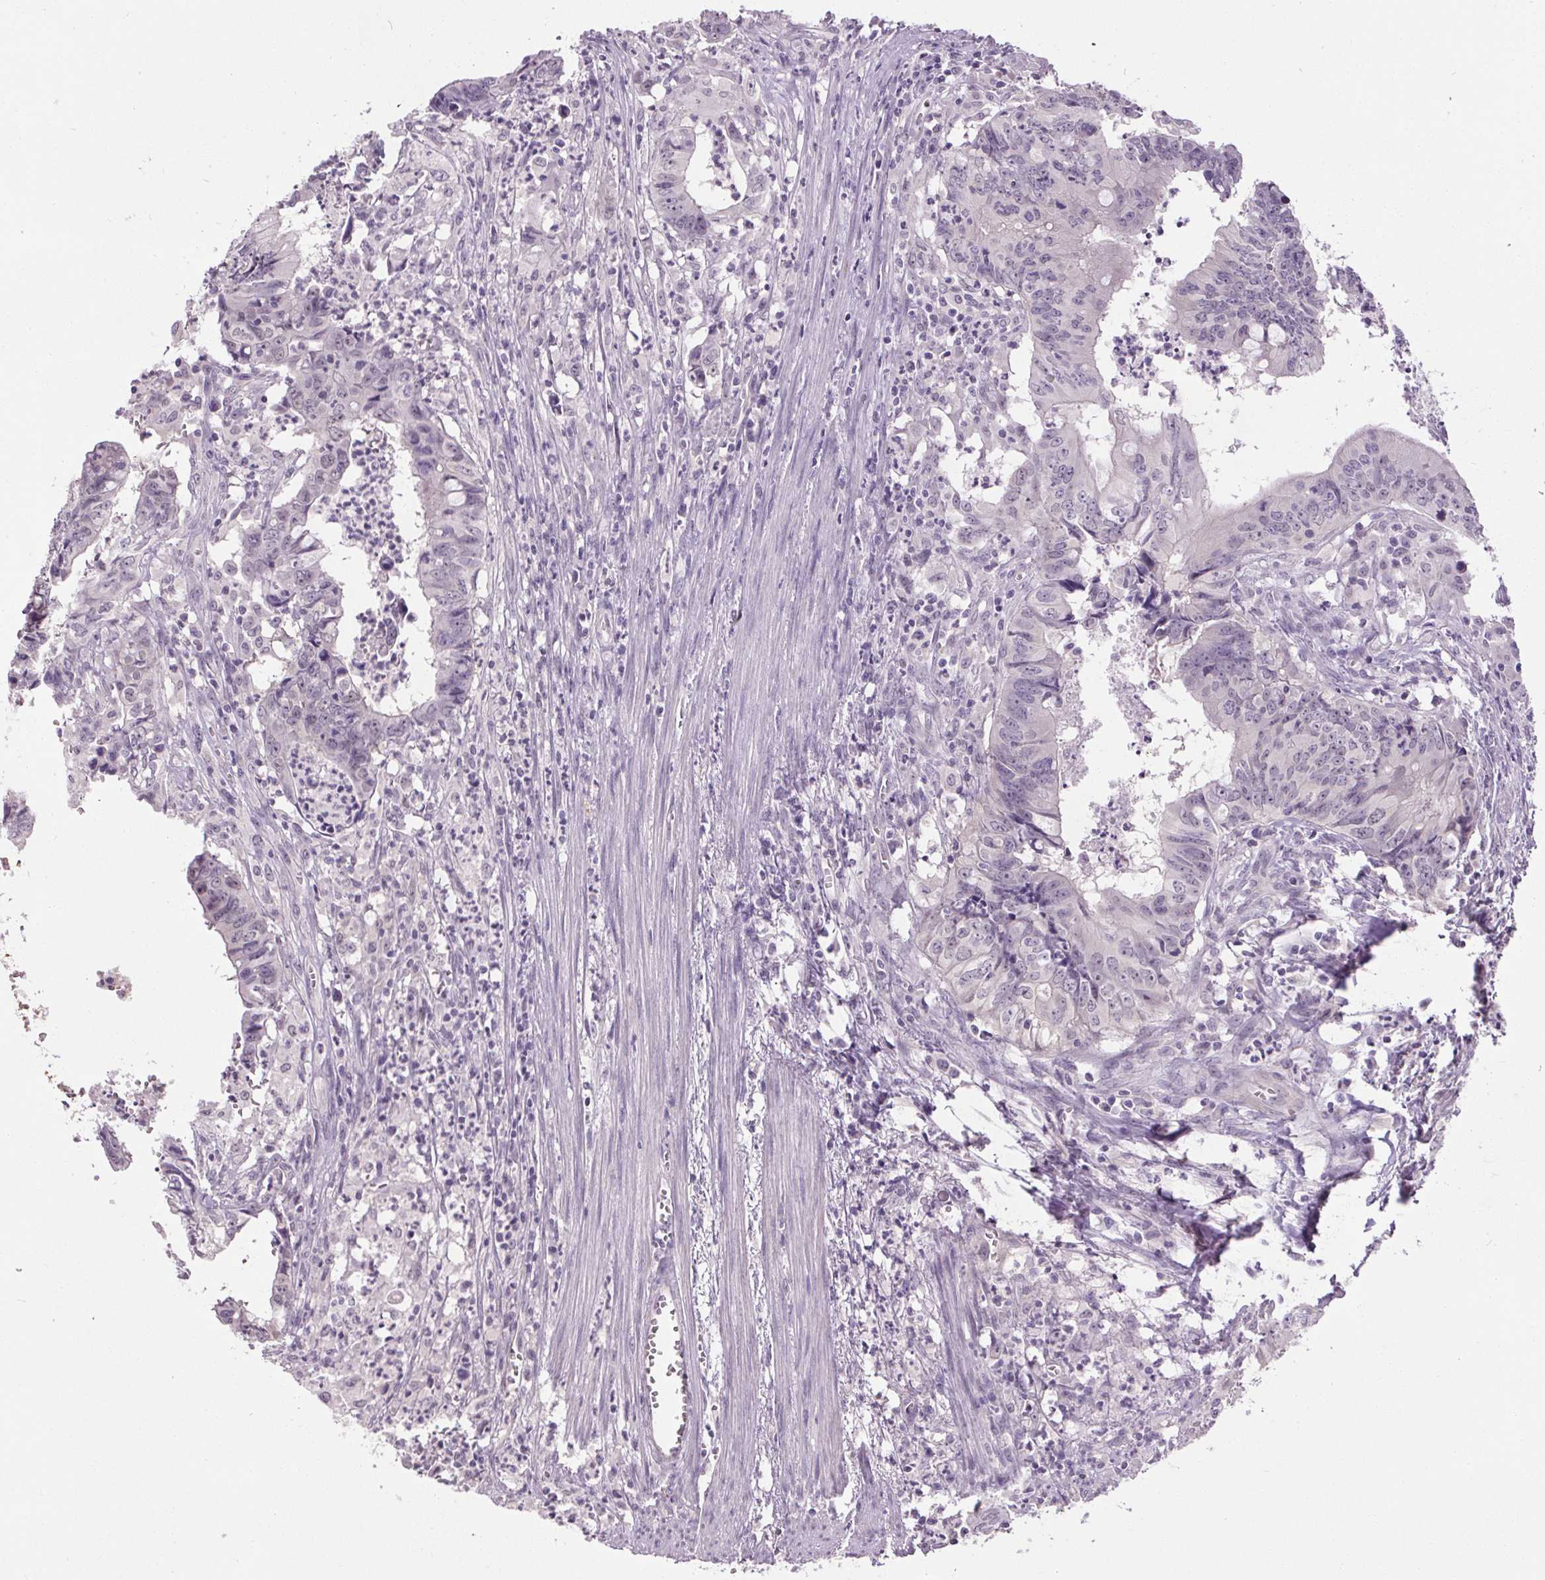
{"staining": {"intensity": "negative", "quantity": "none", "location": "none"}, "tissue": "colorectal cancer", "cell_type": "Tumor cells", "image_type": "cancer", "snomed": [{"axis": "morphology", "description": "Adenocarcinoma, NOS"}, {"axis": "topography", "description": "Colon"}], "caption": "Immunohistochemistry (IHC) of human colorectal adenocarcinoma displays no staining in tumor cells.", "gene": "SLC2A9", "patient": {"sex": "female", "age": 82}}